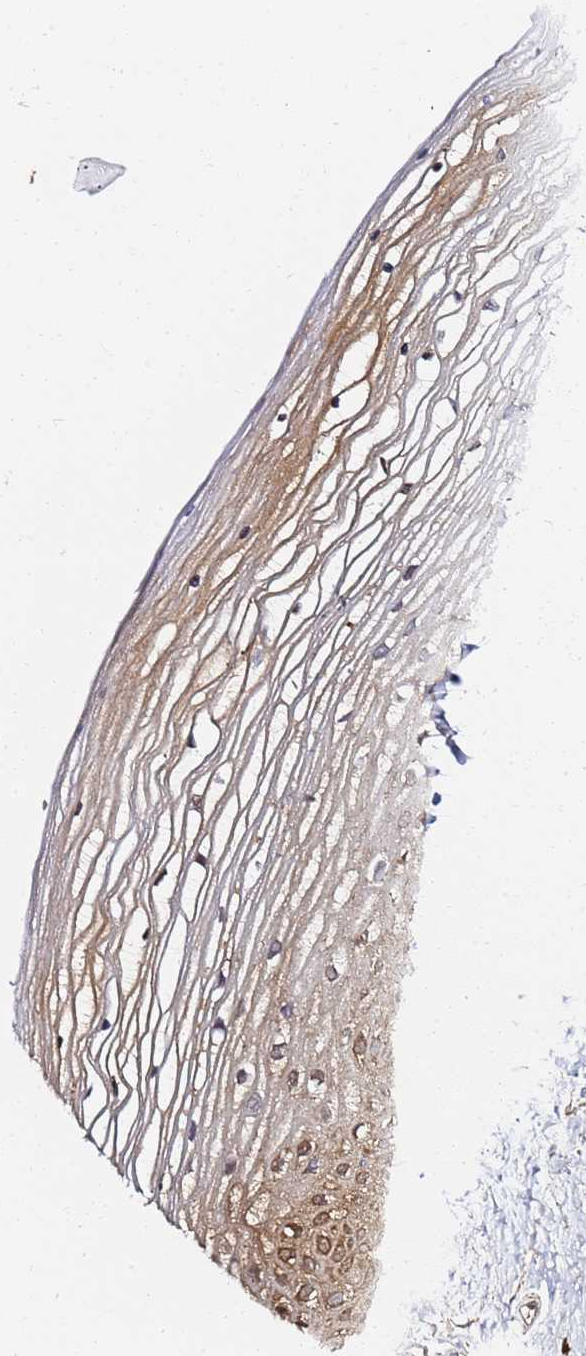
{"staining": {"intensity": "moderate", "quantity": "25%-75%", "location": "cytoplasmic/membranous"}, "tissue": "vagina", "cell_type": "Squamous epithelial cells", "image_type": "normal", "snomed": [{"axis": "morphology", "description": "Normal tissue, NOS"}, {"axis": "topography", "description": "Vagina"}], "caption": "The image shows immunohistochemical staining of unremarkable vagina. There is moderate cytoplasmic/membranous expression is identified in about 25%-75% of squamous epithelial cells.", "gene": "NME1", "patient": {"sex": "female", "age": 46}}